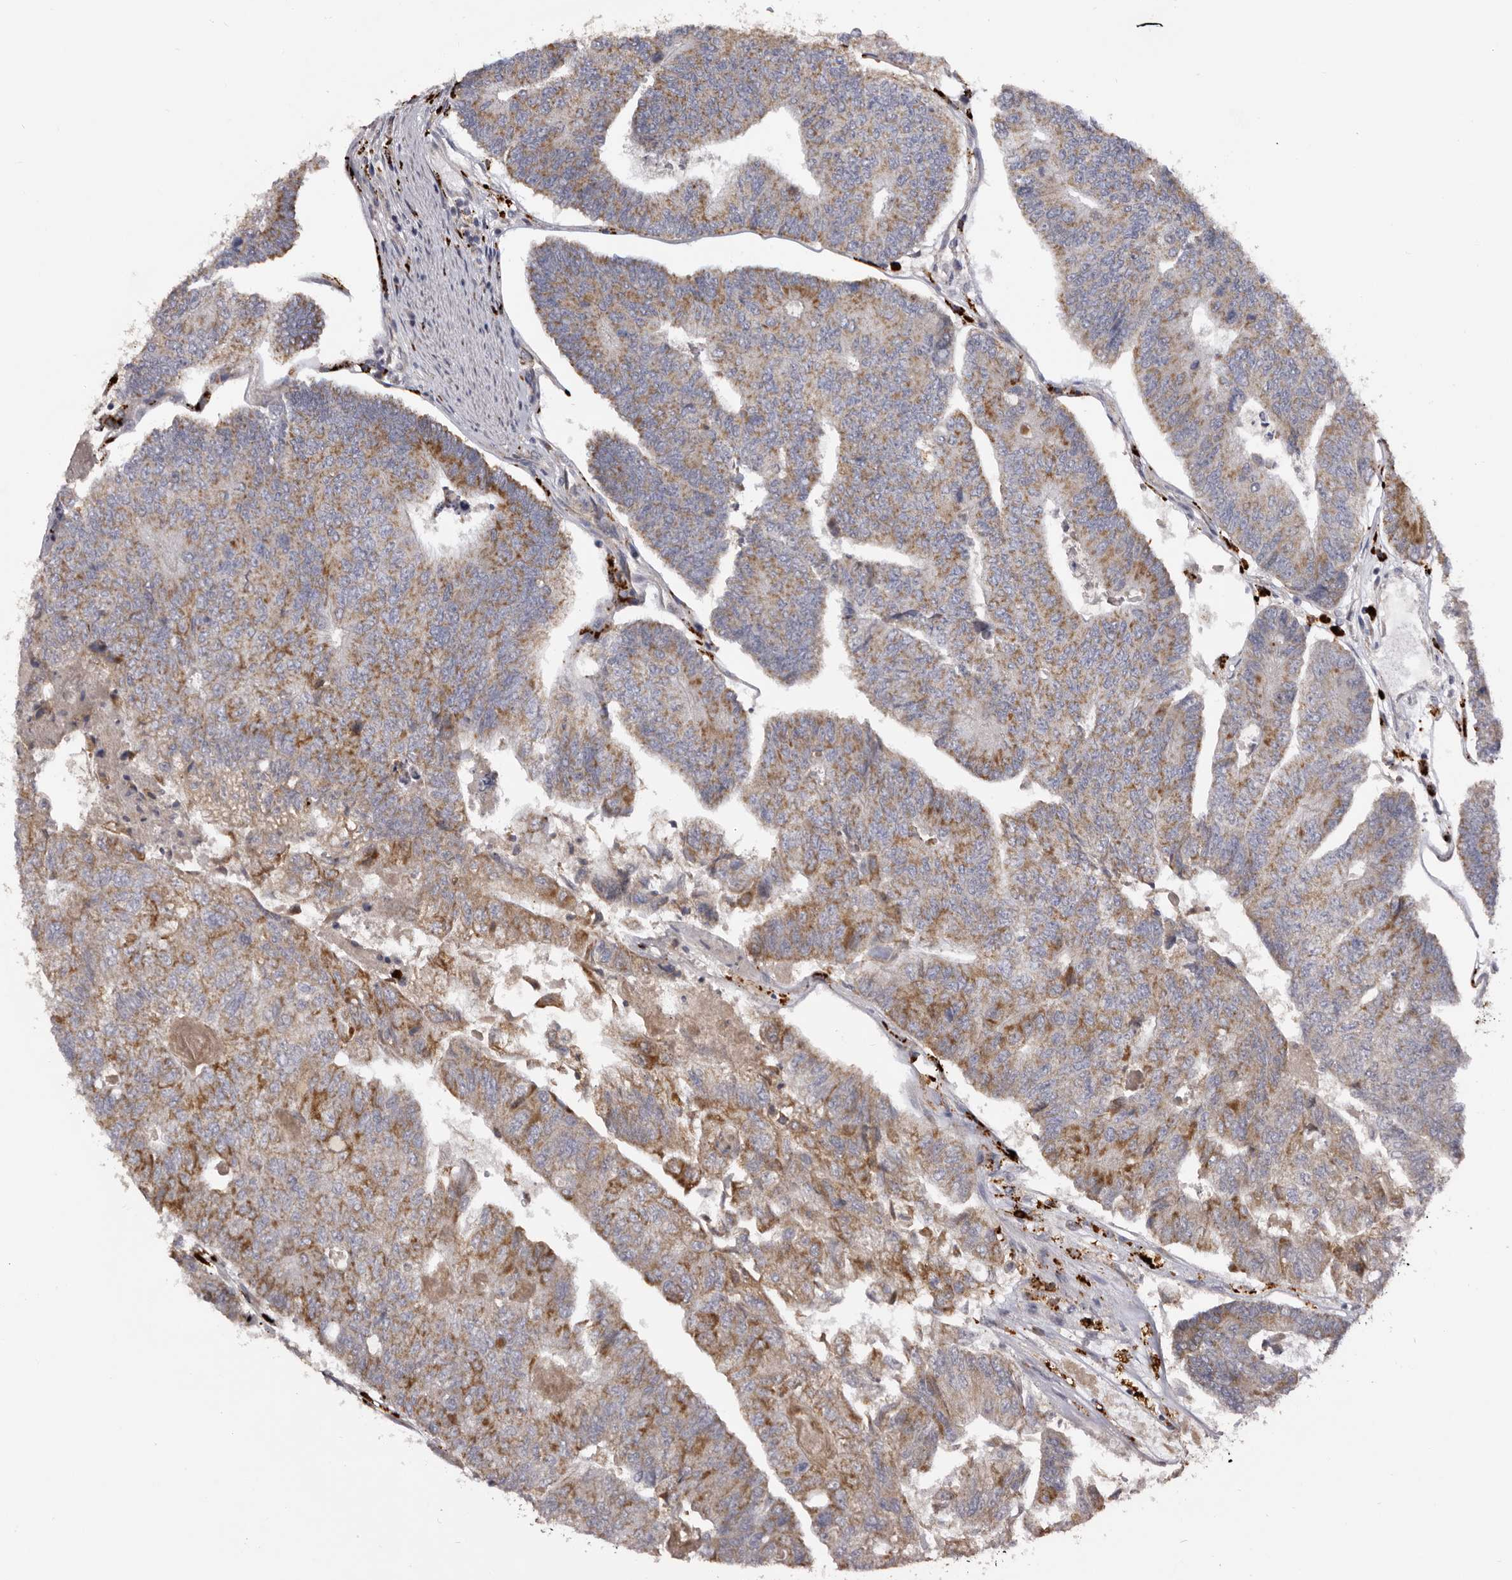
{"staining": {"intensity": "moderate", "quantity": ">75%", "location": "cytoplasmic/membranous"}, "tissue": "colorectal cancer", "cell_type": "Tumor cells", "image_type": "cancer", "snomed": [{"axis": "morphology", "description": "Adenocarcinoma, NOS"}, {"axis": "topography", "description": "Colon"}], "caption": "Immunohistochemistry (IHC) micrograph of adenocarcinoma (colorectal) stained for a protein (brown), which exhibits medium levels of moderate cytoplasmic/membranous positivity in approximately >75% of tumor cells.", "gene": "MECR", "patient": {"sex": "female", "age": 67}}